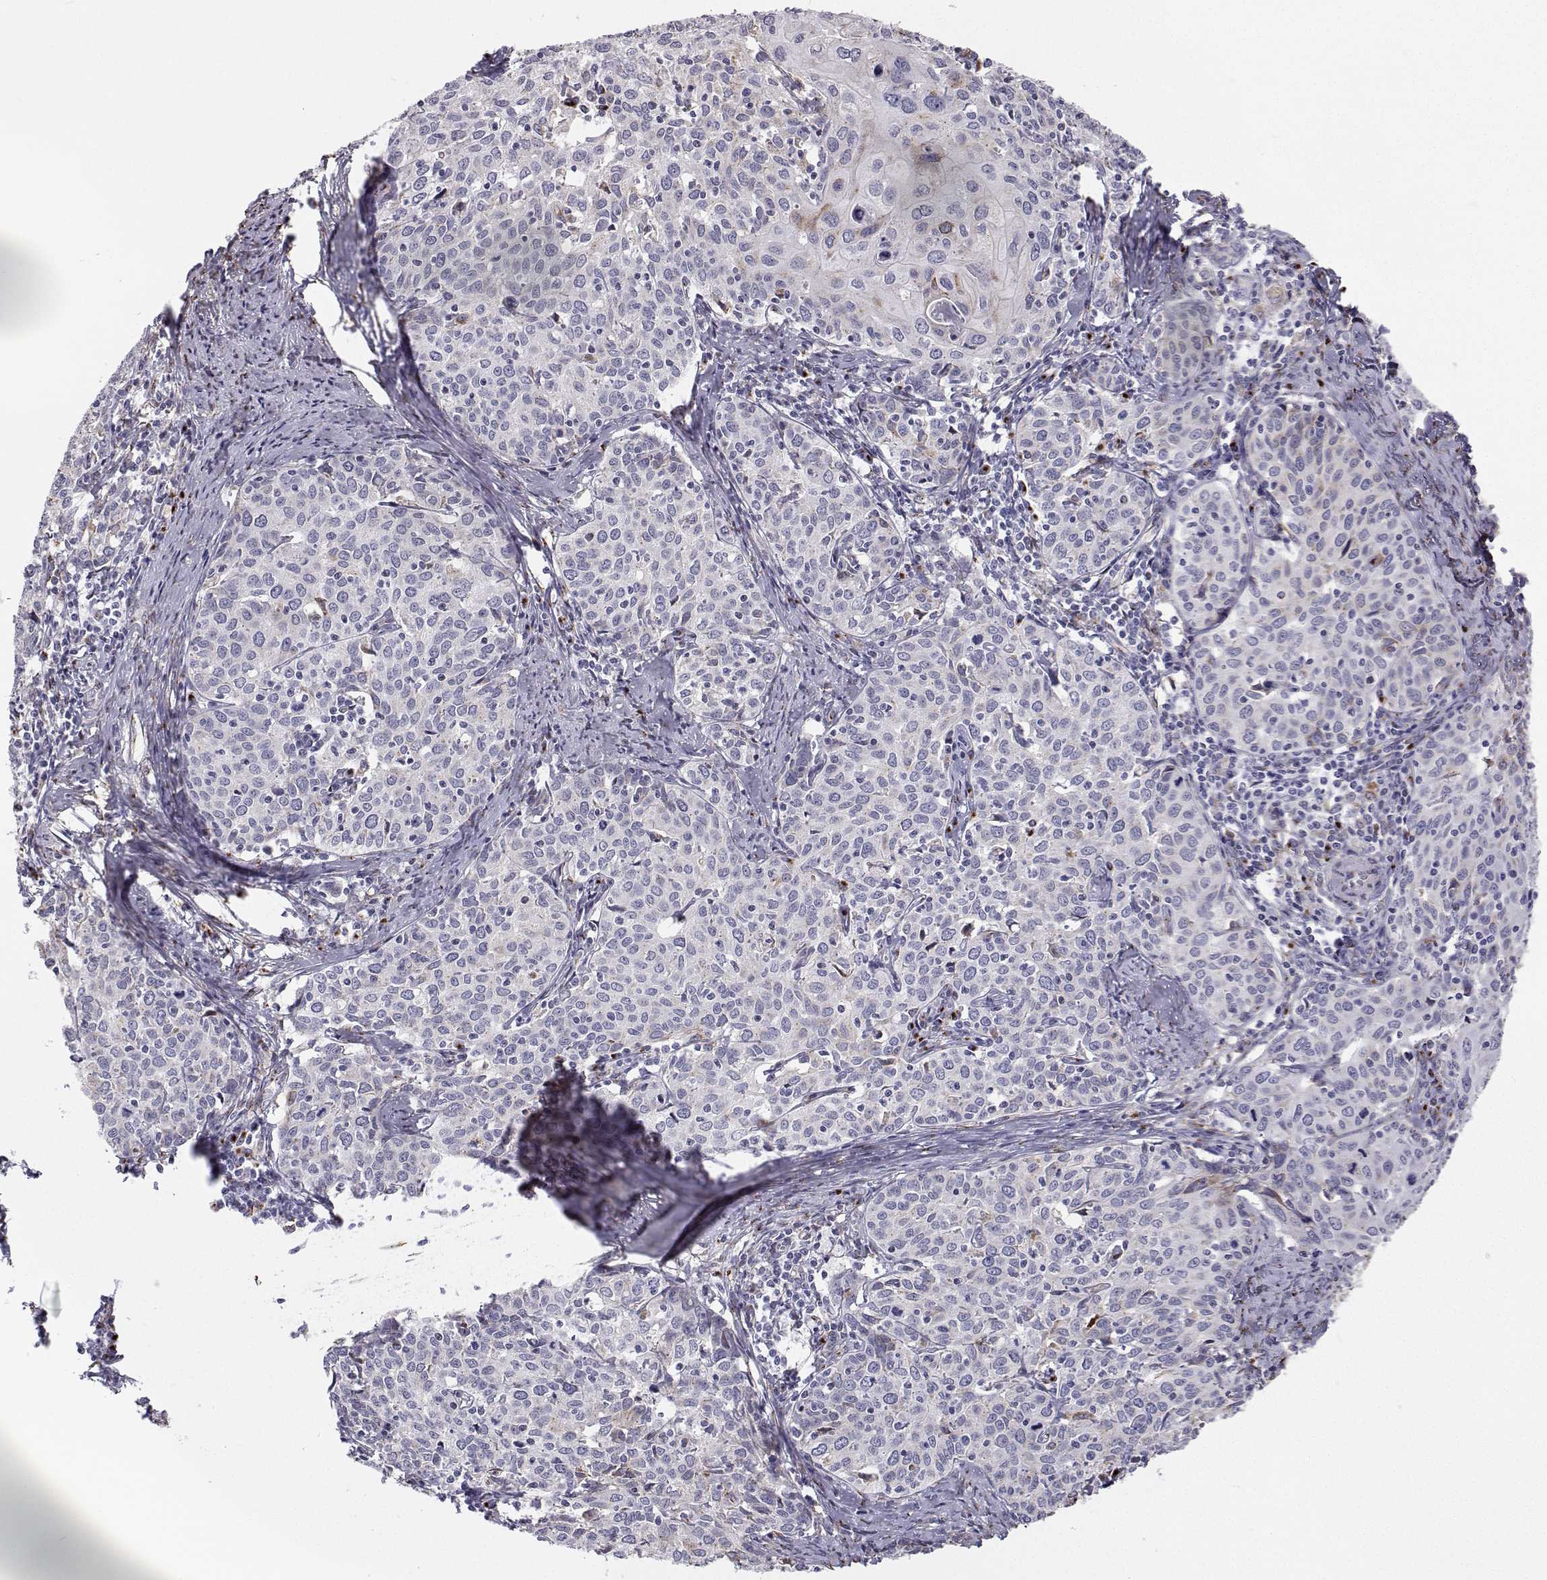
{"staining": {"intensity": "negative", "quantity": "none", "location": "none"}, "tissue": "cervical cancer", "cell_type": "Tumor cells", "image_type": "cancer", "snomed": [{"axis": "morphology", "description": "Squamous cell carcinoma, NOS"}, {"axis": "topography", "description": "Cervix"}], "caption": "Immunohistochemistry of human cervical cancer (squamous cell carcinoma) displays no expression in tumor cells.", "gene": "STARD13", "patient": {"sex": "female", "age": 62}}